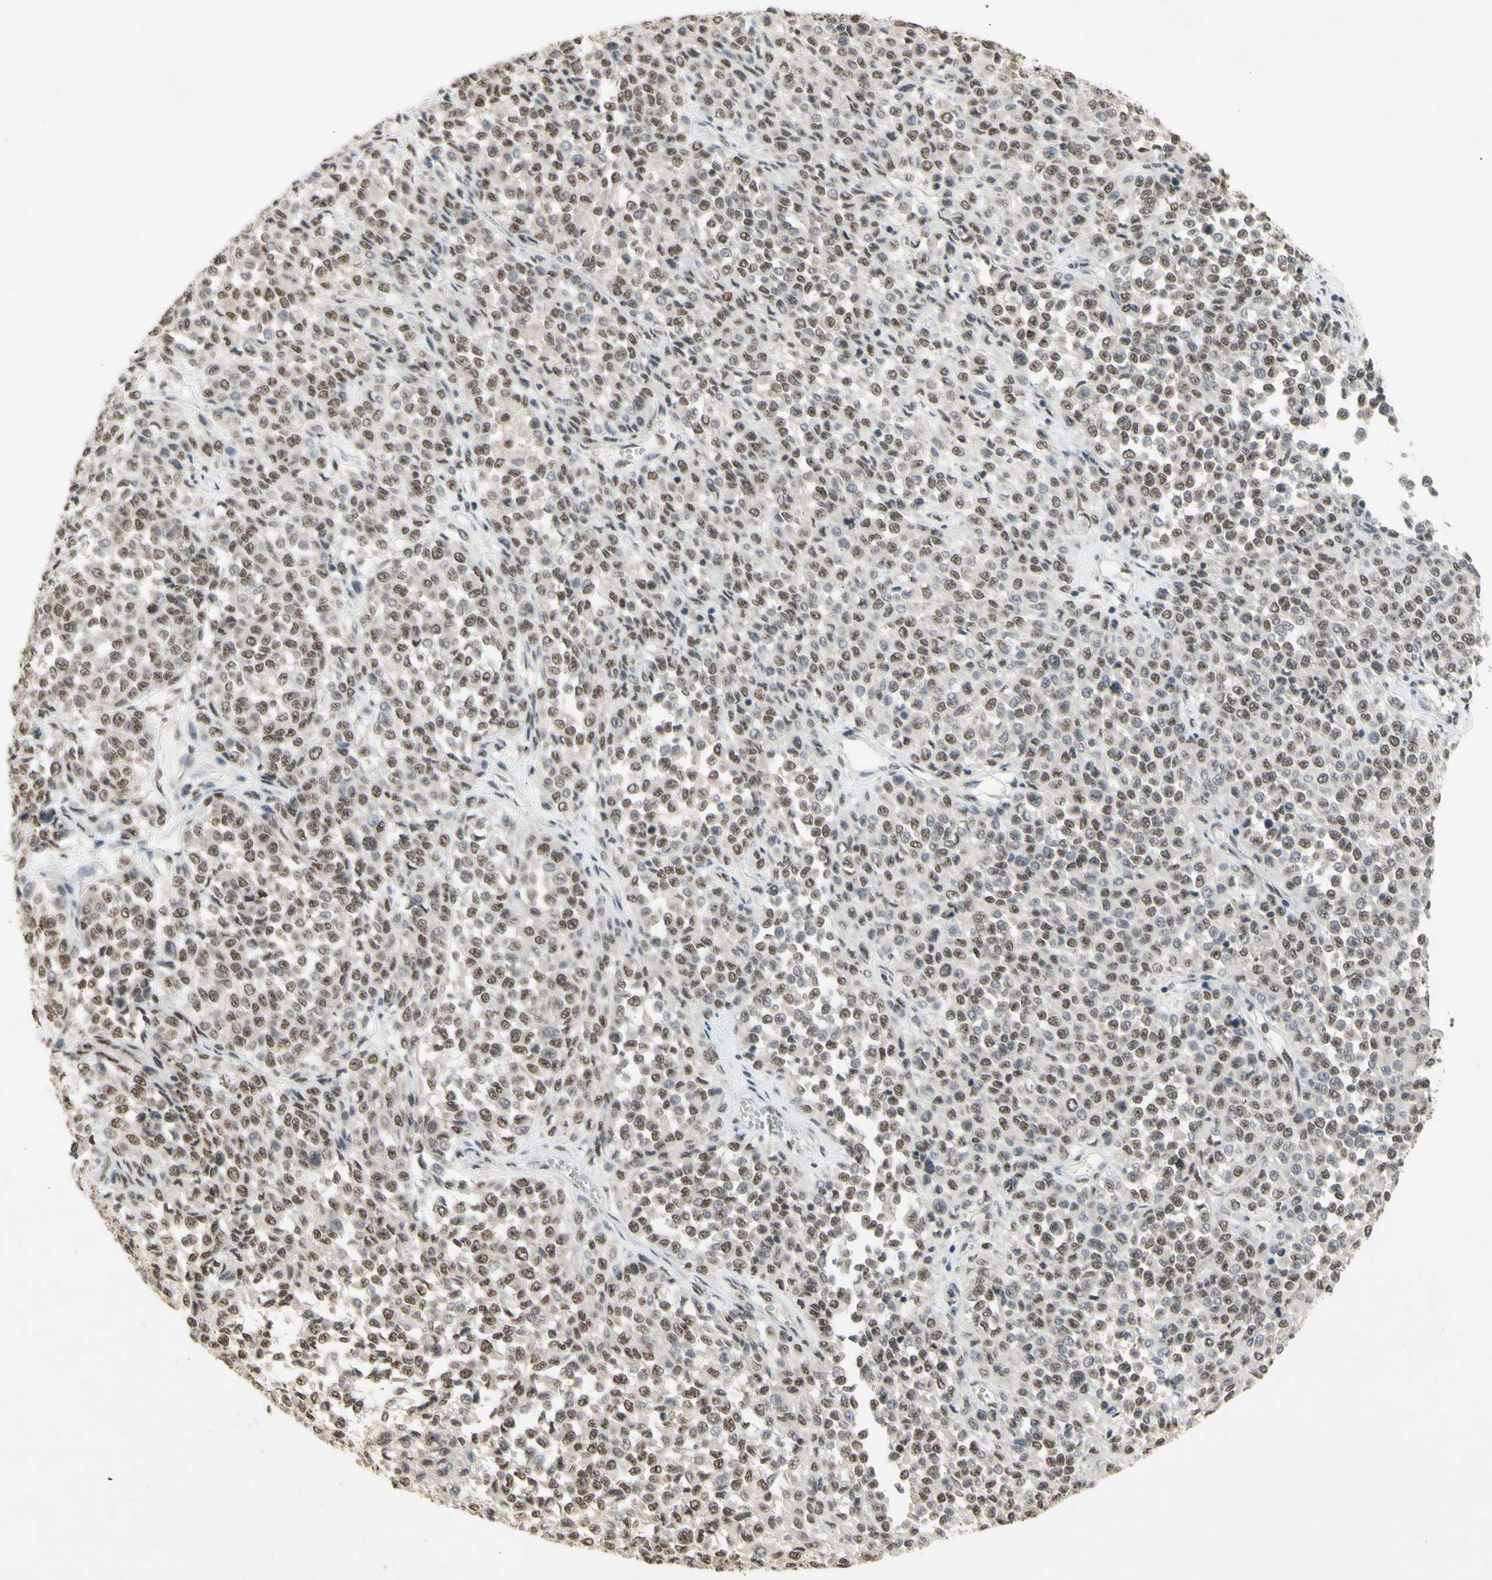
{"staining": {"intensity": "weak", "quantity": ">75%", "location": "nuclear"}, "tissue": "melanoma", "cell_type": "Tumor cells", "image_type": "cancer", "snomed": [{"axis": "morphology", "description": "Malignant melanoma, Metastatic site"}, {"axis": "topography", "description": "Pancreas"}], "caption": "A brown stain labels weak nuclear positivity of a protein in malignant melanoma (metastatic site) tumor cells.", "gene": "SFPQ", "patient": {"sex": "female", "age": 30}}